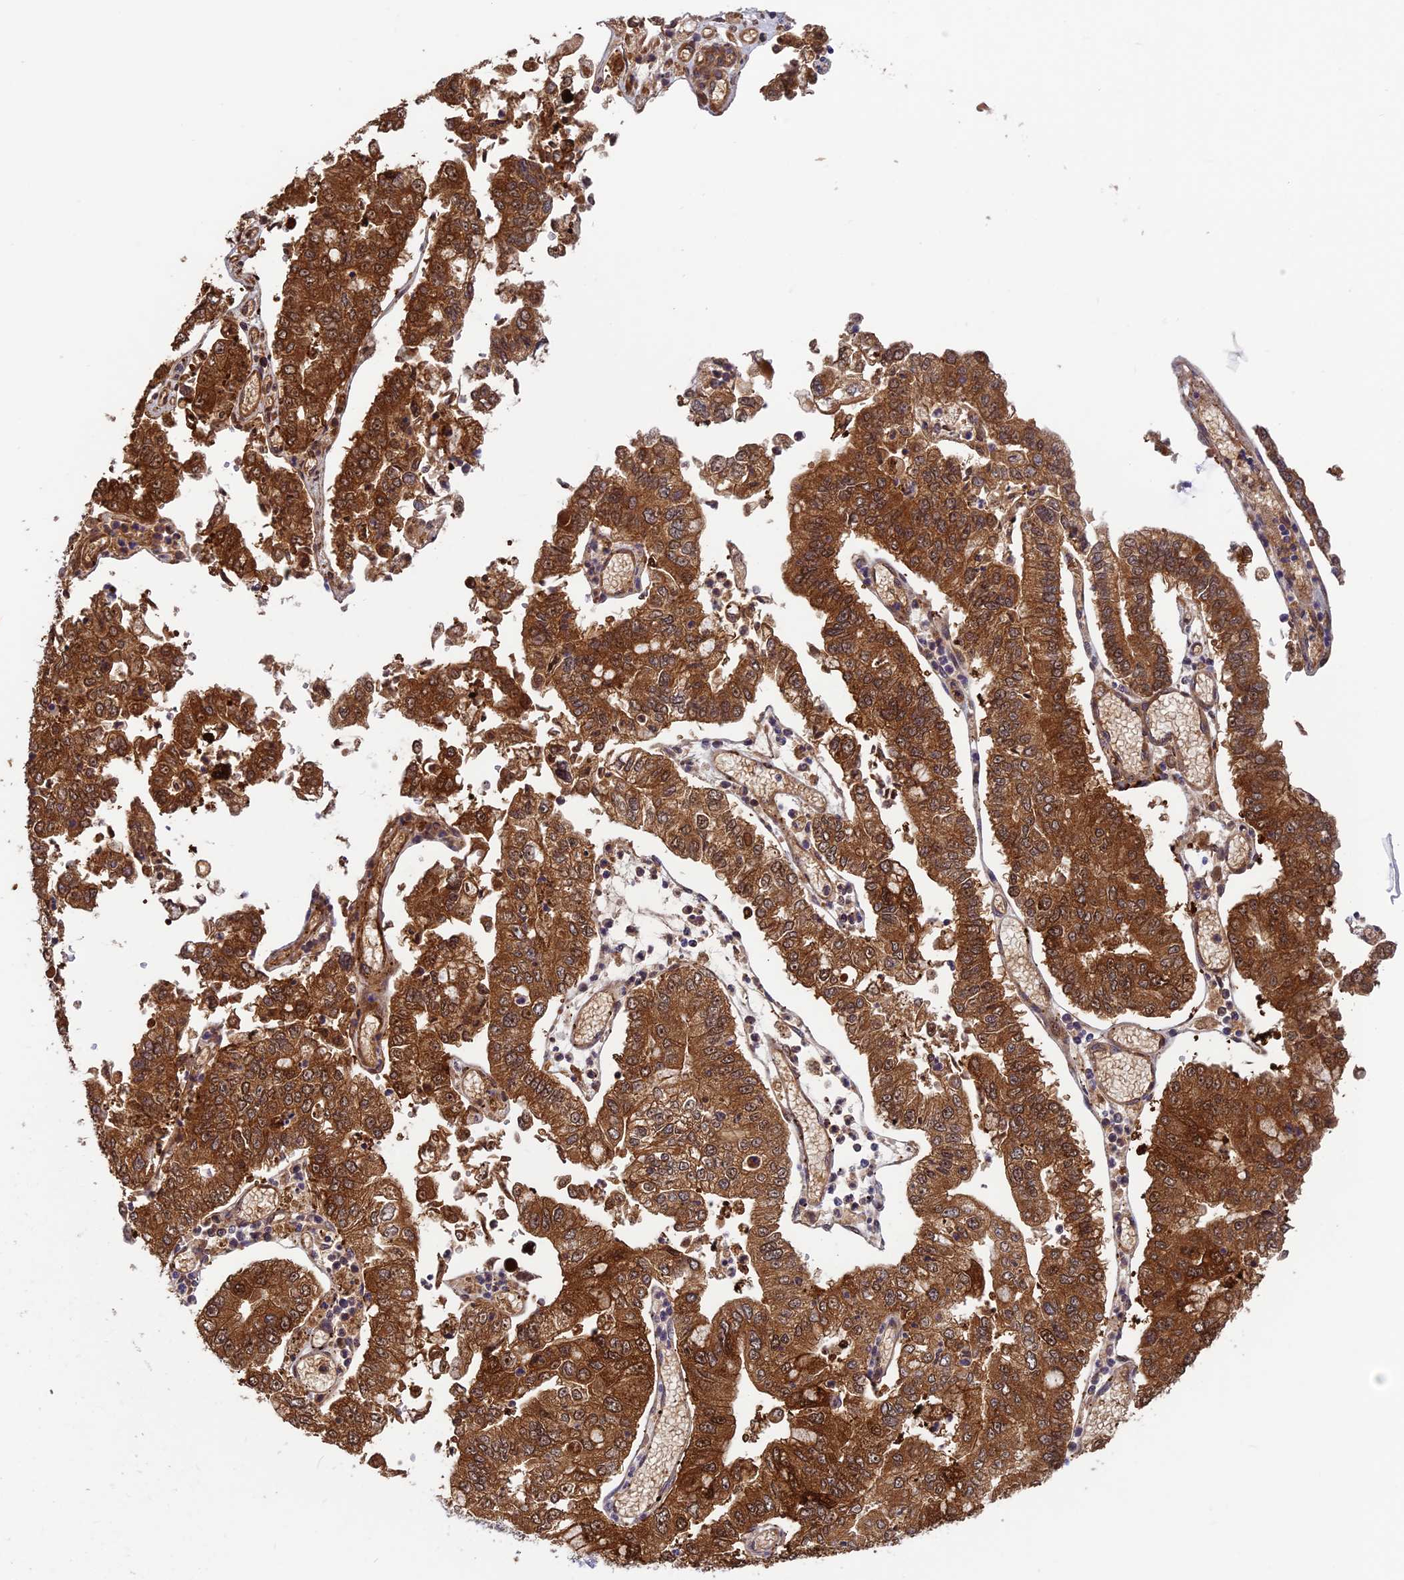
{"staining": {"intensity": "strong", "quantity": ">75%", "location": "cytoplasmic/membranous,nuclear"}, "tissue": "stomach cancer", "cell_type": "Tumor cells", "image_type": "cancer", "snomed": [{"axis": "morphology", "description": "Adenocarcinoma, NOS"}, {"axis": "topography", "description": "Stomach"}], "caption": "This micrograph demonstrates immunohistochemistry (IHC) staining of human stomach adenocarcinoma, with high strong cytoplasmic/membranous and nuclear positivity in about >75% of tumor cells.", "gene": "CCDC15", "patient": {"sex": "male", "age": 76}}